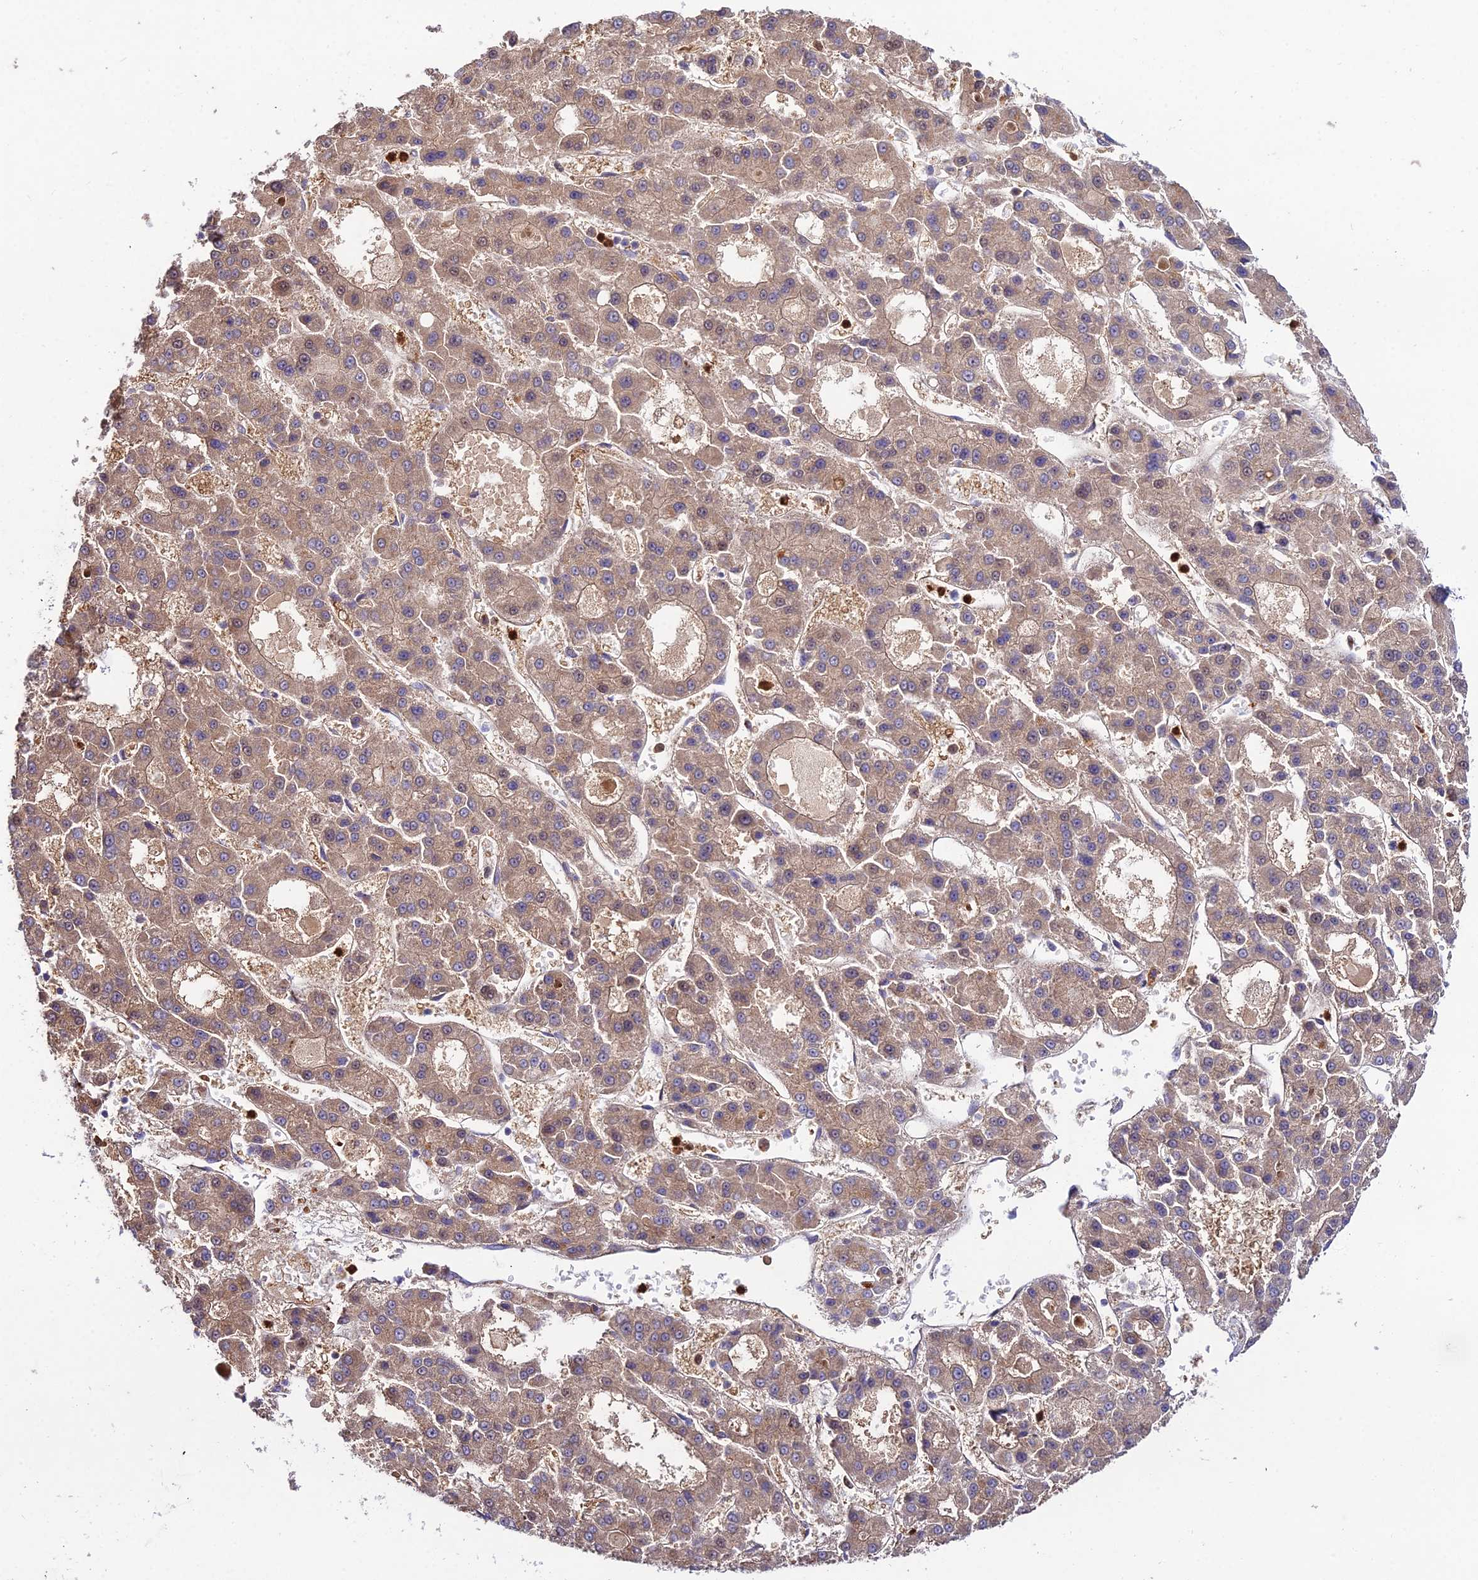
{"staining": {"intensity": "moderate", "quantity": ">75%", "location": "cytoplasmic/membranous"}, "tissue": "liver cancer", "cell_type": "Tumor cells", "image_type": "cancer", "snomed": [{"axis": "morphology", "description": "Carcinoma, Hepatocellular, NOS"}, {"axis": "topography", "description": "Liver"}], "caption": "Immunohistochemistry (IHC) (DAB (3,3'-diaminobenzidine)) staining of liver cancer (hepatocellular carcinoma) exhibits moderate cytoplasmic/membranous protein expression in approximately >75% of tumor cells. (brown staining indicates protein expression, while blue staining denotes nuclei).", "gene": "EID2", "patient": {"sex": "male", "age": 70}}